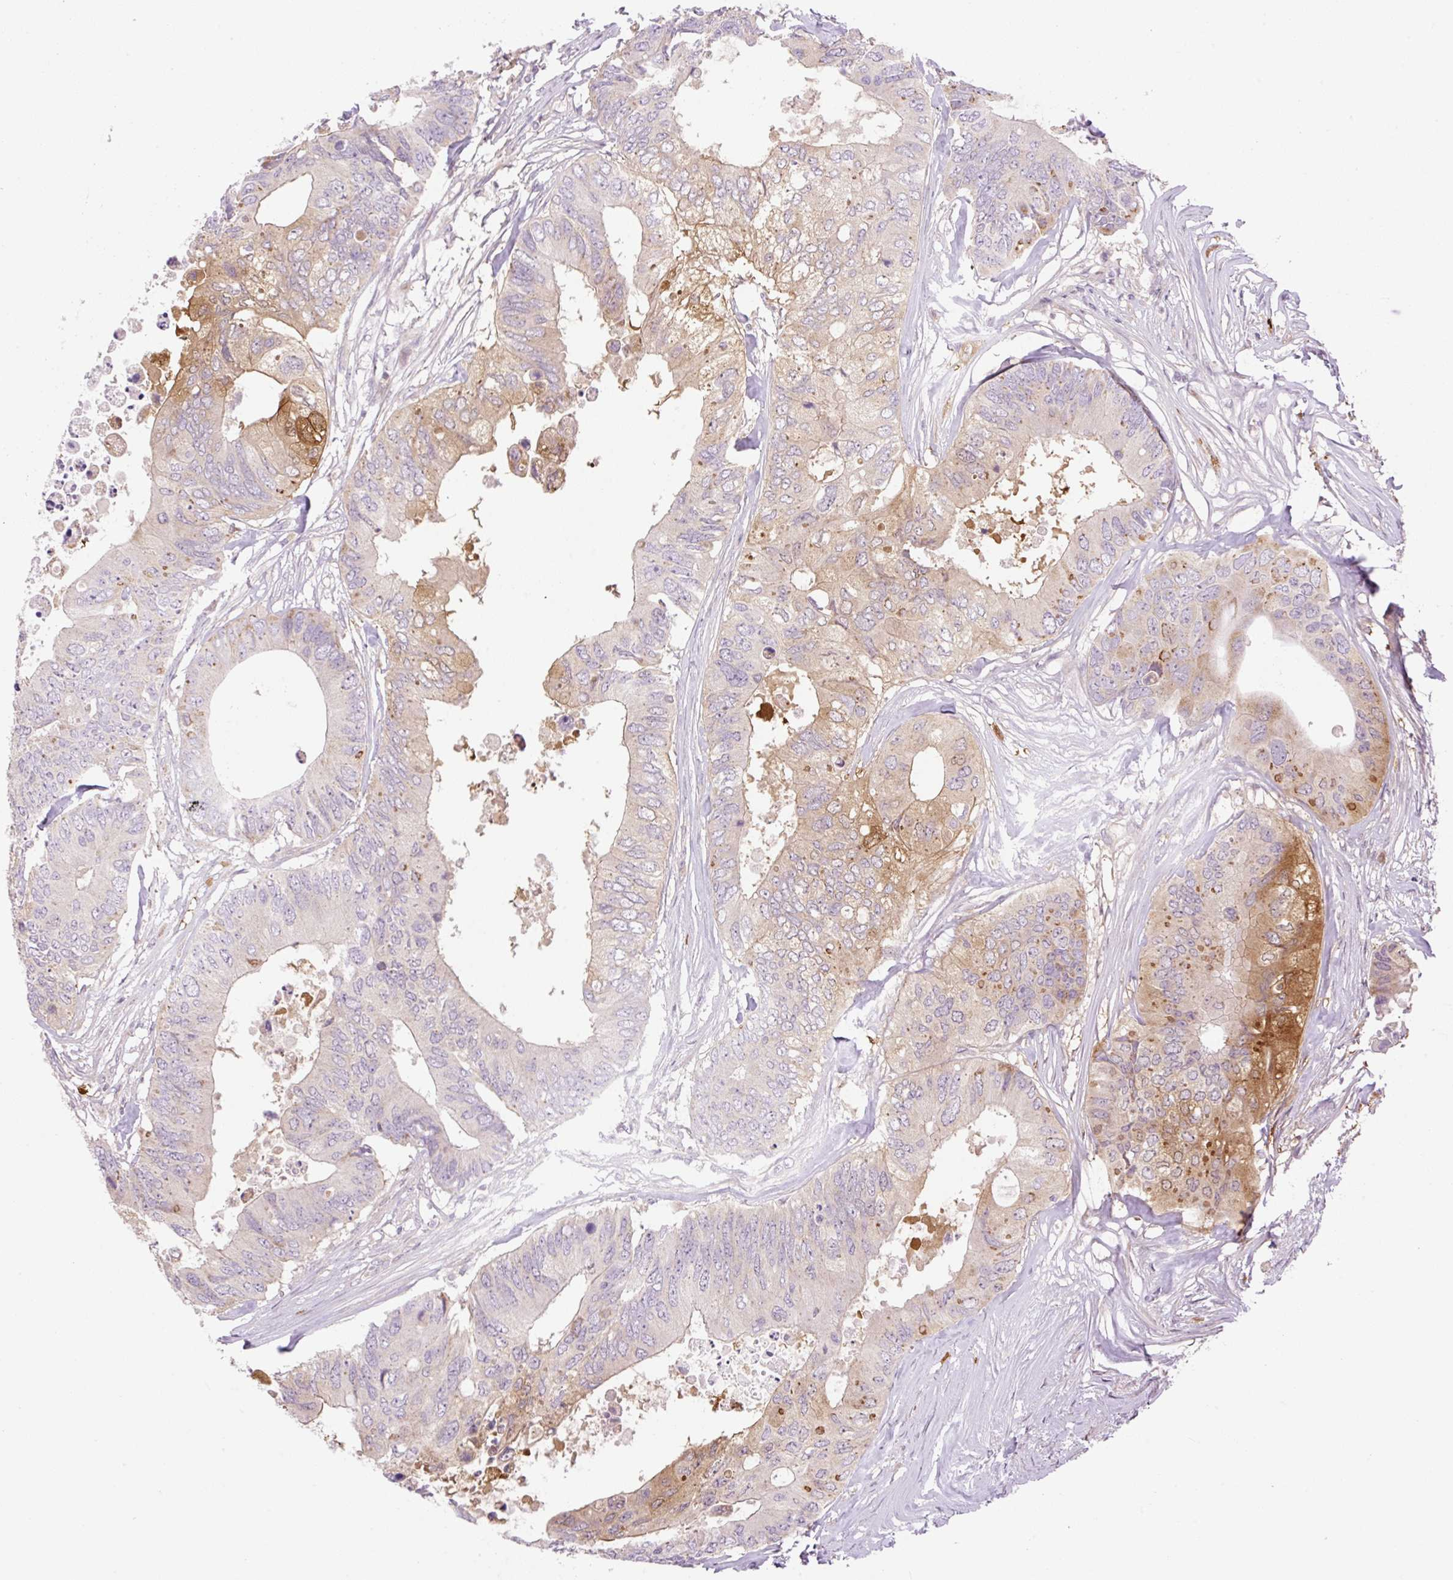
{"staining": {"intensity": "moderate", "quantity": "<25%", "location": "cytoplasmic/membranous"}, "tissue": "colorectal cancer", "cell_type": "Tumor cells", "image_type": "cancer", "snomed": [{"axis": "morphology", "description": "Adenocarcinoma, NOS"}, {"axis": "topography", "description": "Colon"}], "caption": "Colorectal adenocarcinoma stained with immunohistochemistry (IHC) exhibits moderate cytoplasmic/membranous expression in approximately <25% of tumor cells. The staining was performed using DAB to visualize the protein expression in brown, while the nuclei were stained in blue with hematoxylin (Magnification: 20x).", "gene": "ZNF394", "patient": {"sex": "male", "age": 71}}